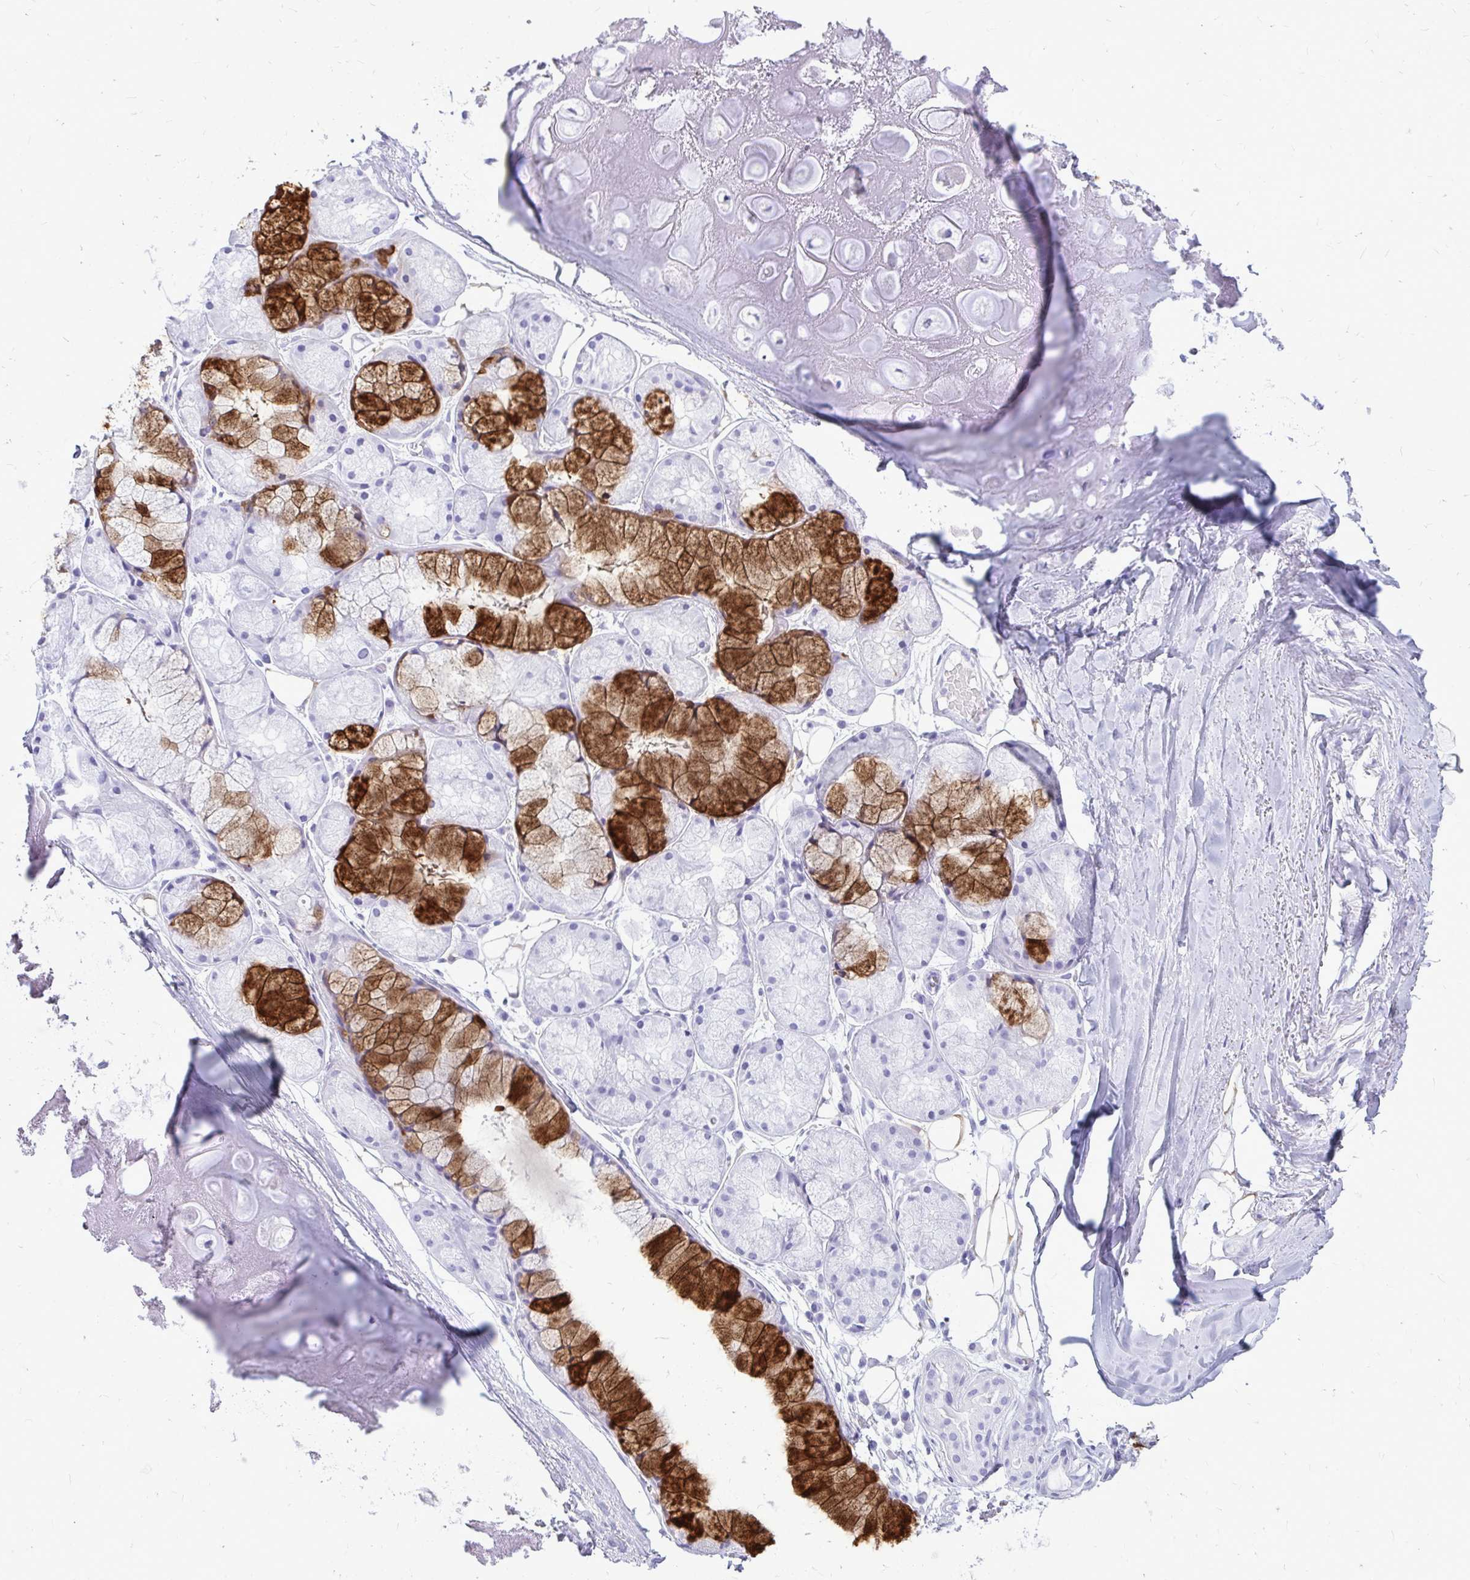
{"staining": {"intensity": "negative", "quantity": "none", "location": "none"}, "tissue": "adipose tissue", "cell_type": "Adipocytes", "image_type": "normal", "snomed": [{"axis": "morphology", "description": "Normal tissue, NOS"}, {"axis": "topography", "description": "Lymph node"}, {"axis": "topography", "description": "Cartilage tissue"}, {"axis": "topography", "description": "Nasopharynx"}], "caption": "High power microscopy photomicrograph of an immunohistochemistry (IHC) photomicrograph of benign adipose tissue, revealing no significant expression in adipocytes.", "gene": "OR10R2", "patient": {"sex": "male", "age": 63}}